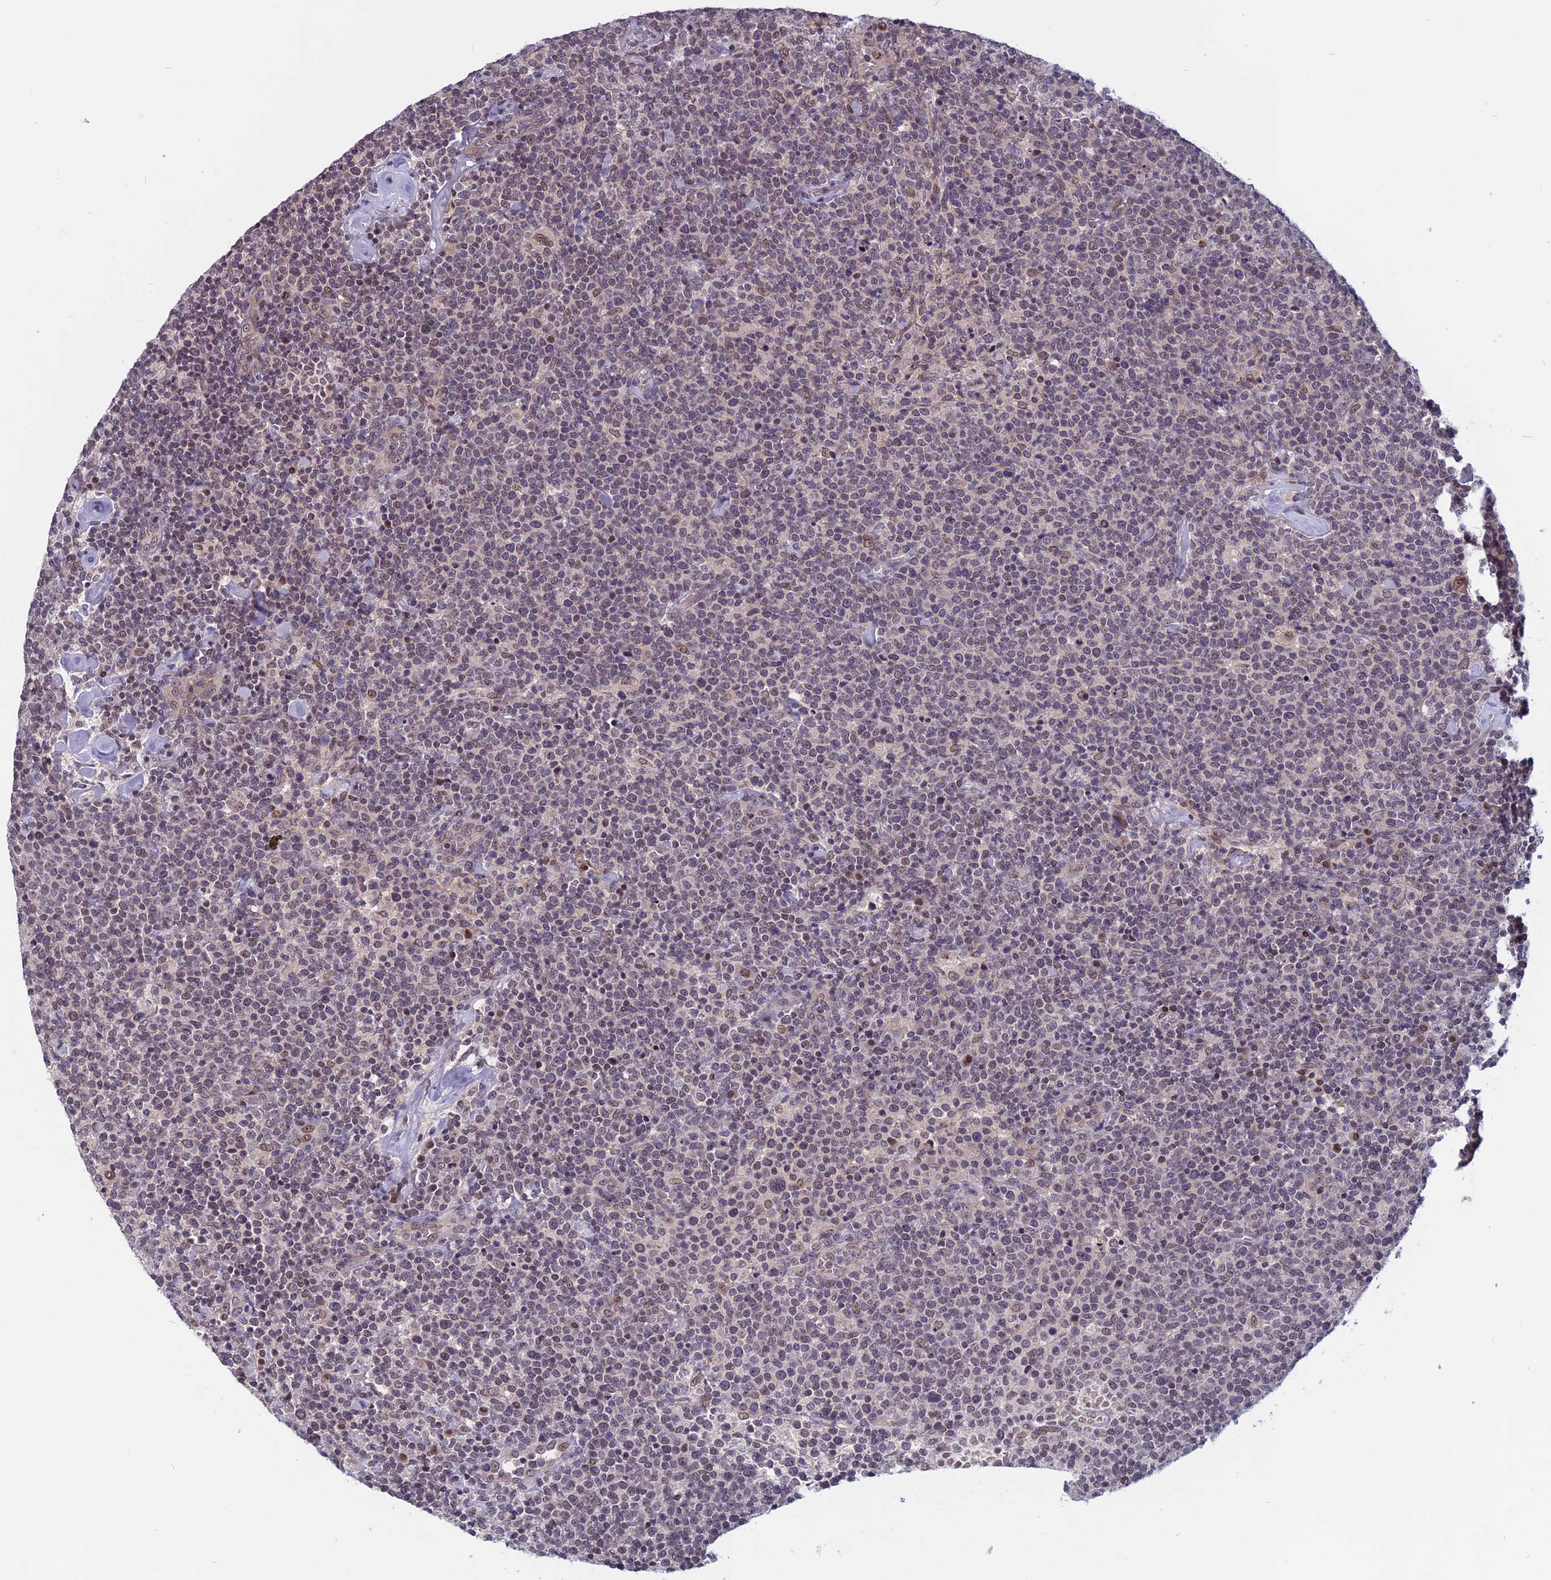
{"staining": {"intensity": "negative", "quantity": "none", "location": "none"}, "tissue": "lymphoma", "cell_type": "Tumor cells", "image_type": "cancer", "snomed": [{"axis": "morphology", "description": "Malignant lymphoma, non-Hodgkin's type, High grade"}, {"axis": "topography", "description": "Lymph node"}], "caption": "The image reveals no significant positivity in tumor cells of lymphoma.", "gene": "CCDC113", "patient": {"sex": "male", "age": 61}}